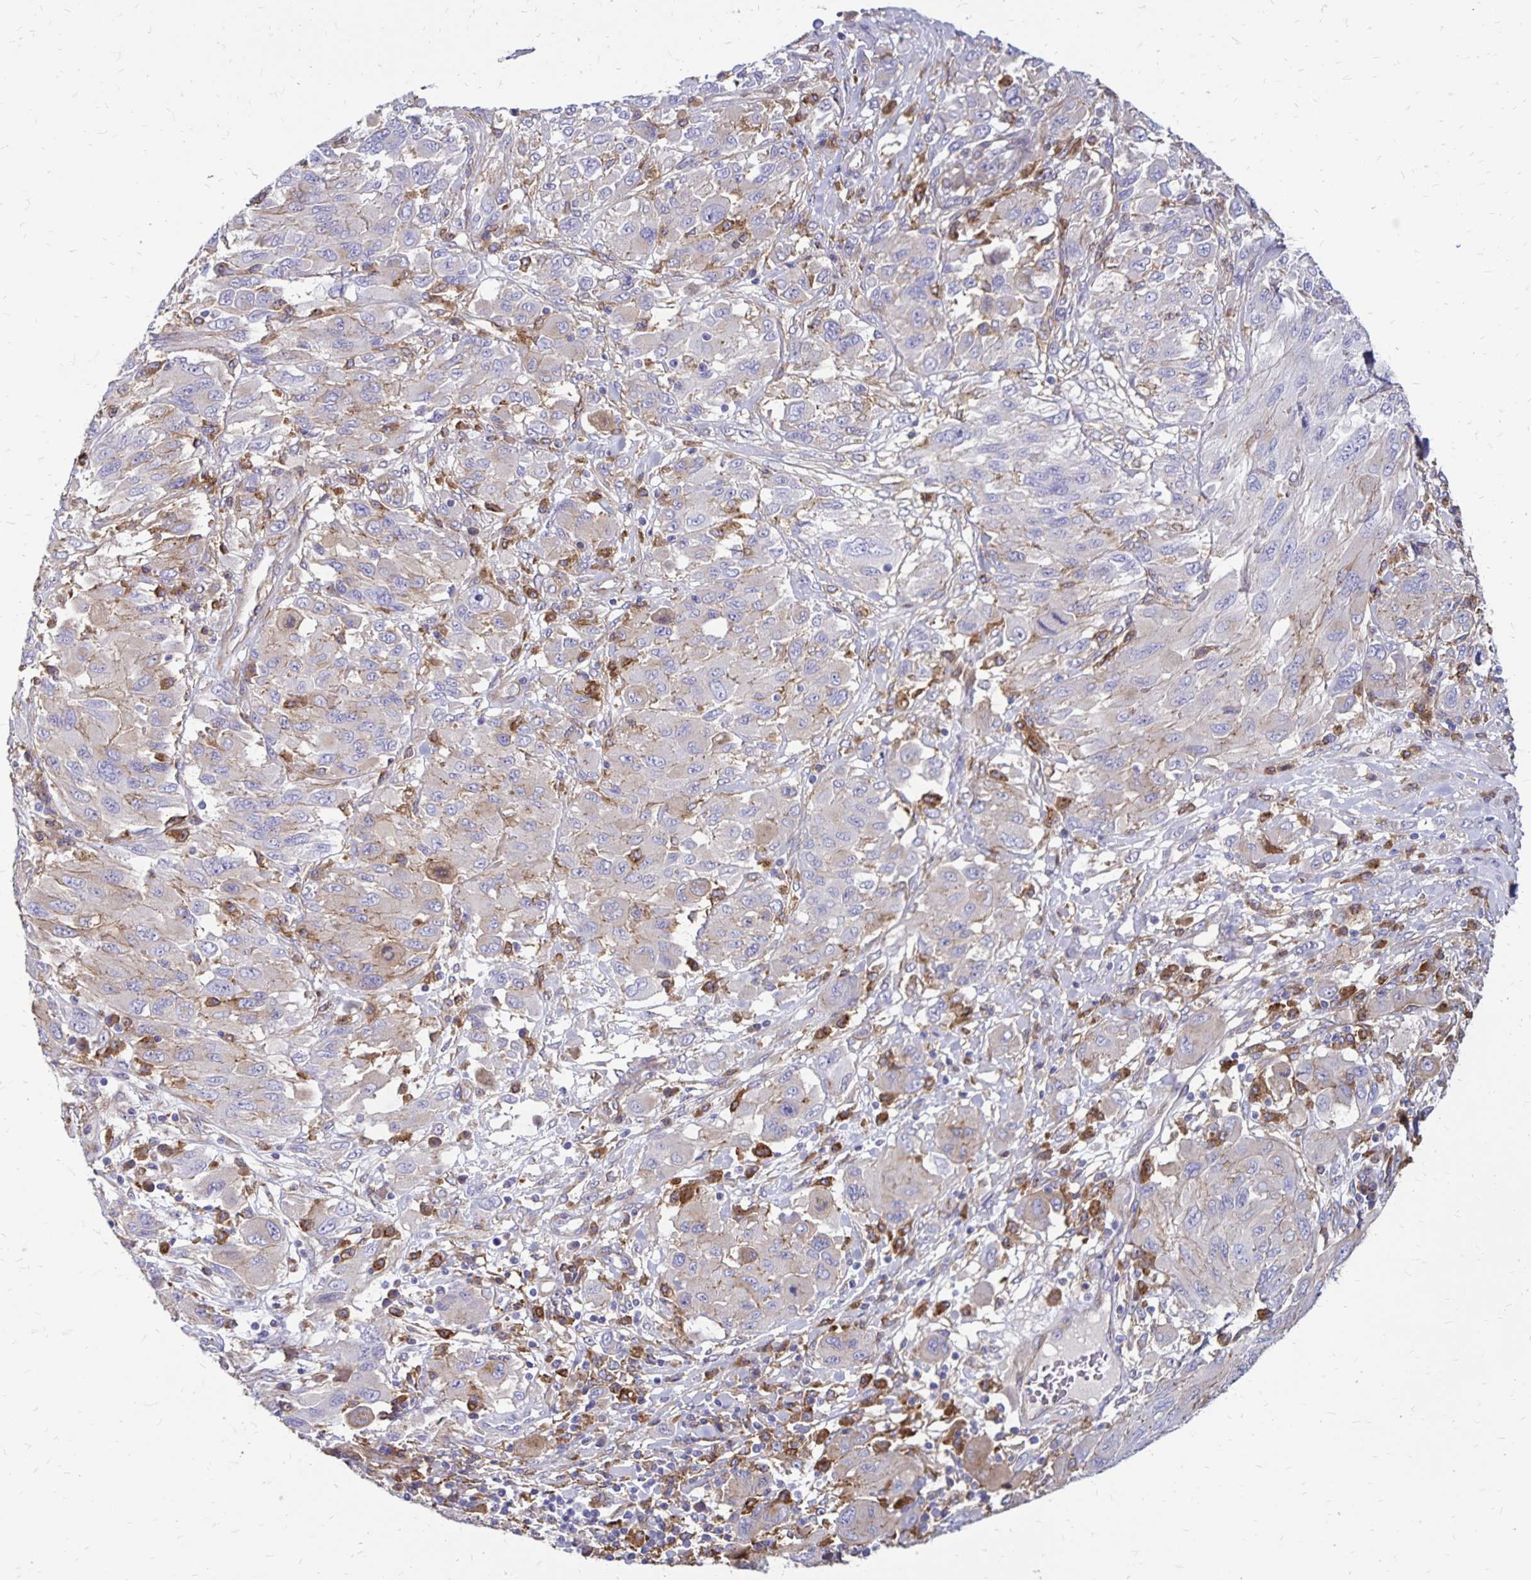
{"staining": {"intensity": "weak", "quantity": "<25%", "location": "cytoplasmic/membranous"}, "tissue": "melanoma", "cell_type": "Tumor cells", "image_type": "cancer", "snomed": [{"axis": "morphology", "description": "Malignant melanoma, NOS"}, {"axis": "topography", "description": "Skin"}], "caption": "Tumor cells are negative for brown protein staining in malignant melanoma.", "gene": "TNS3", "patient": {"sex": "female", "age": 91}}